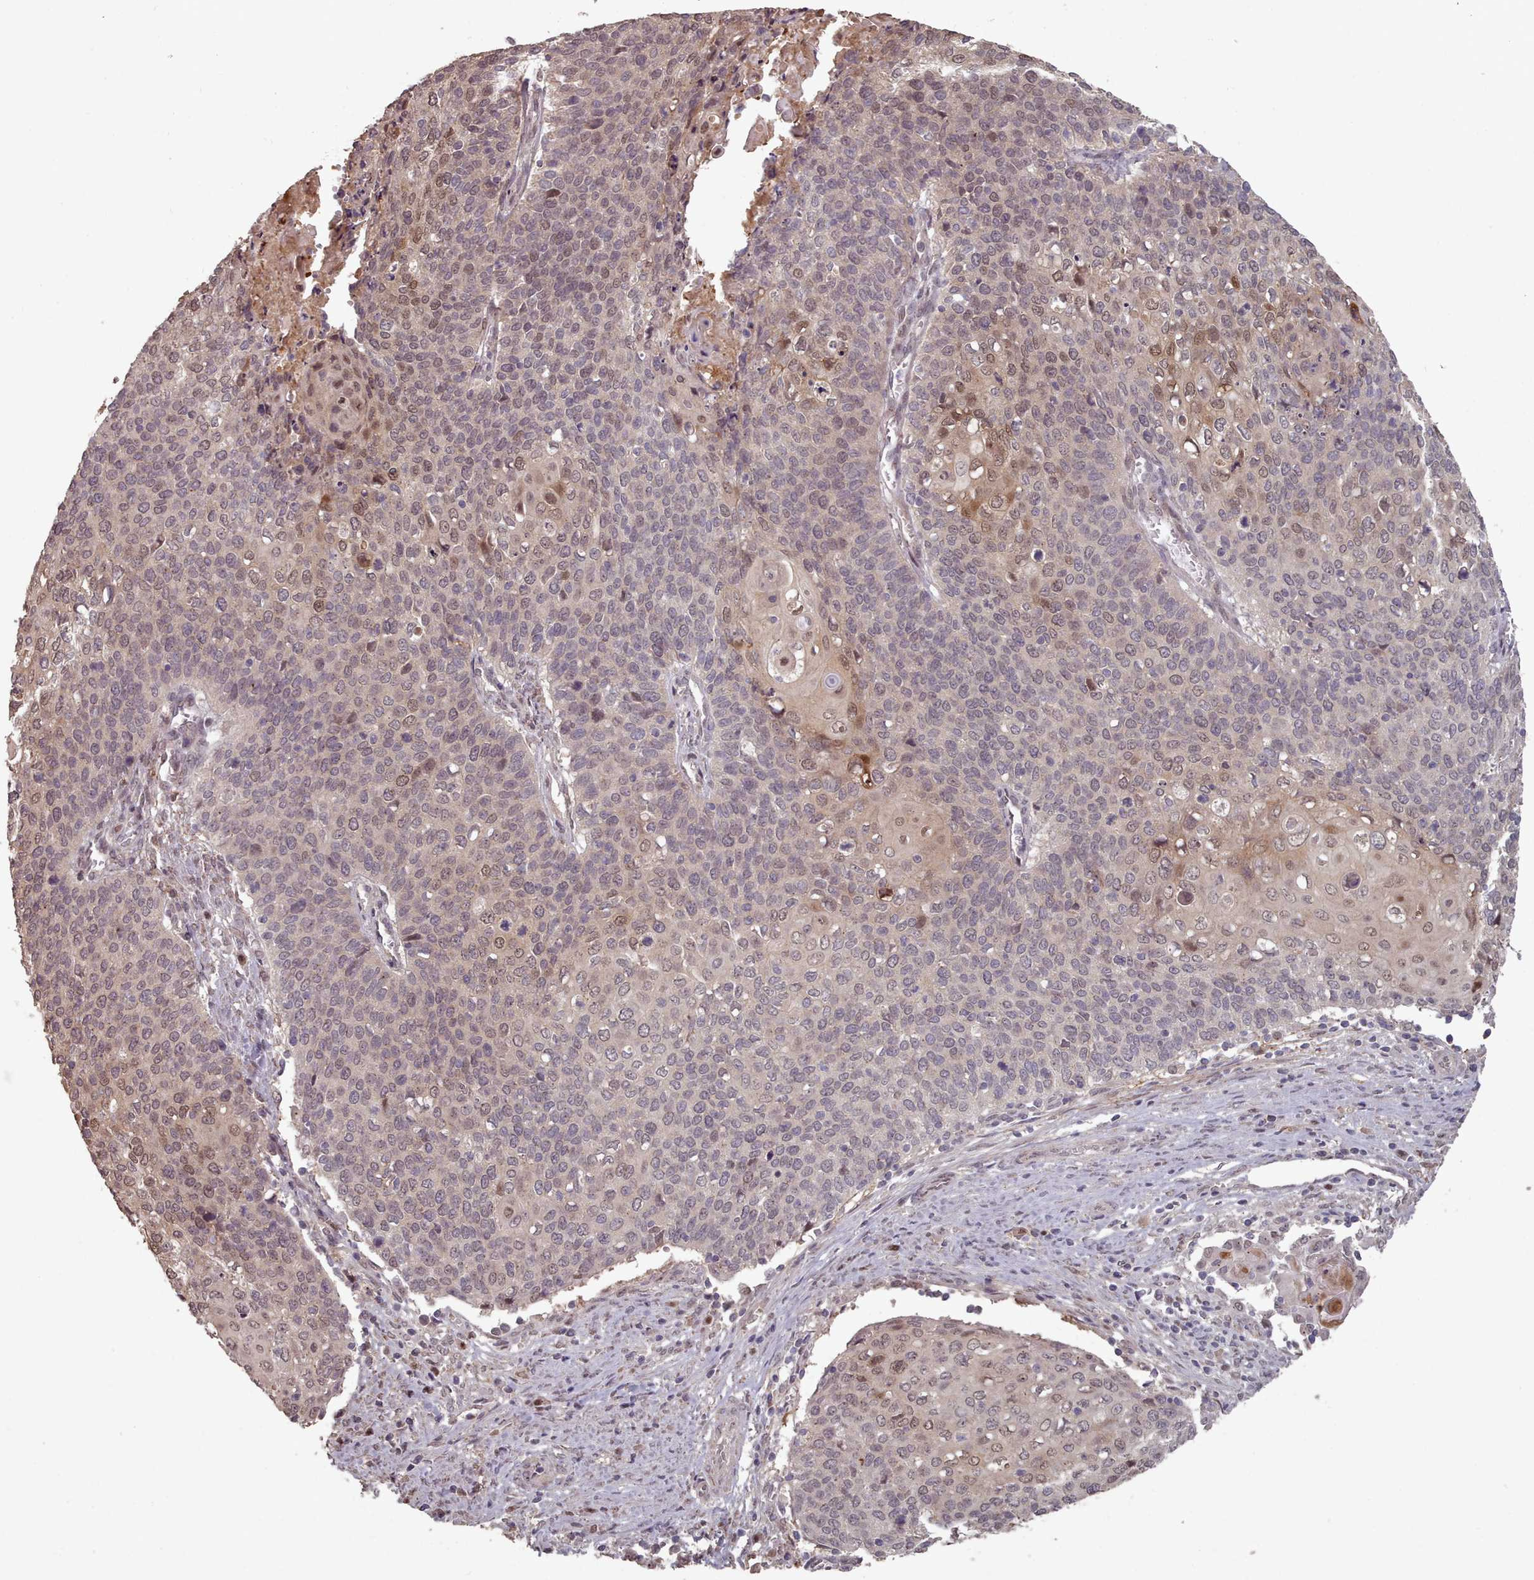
{"staining": {"intensity": "moderate", "quantity": "25%-75%", "location": "nuclear"}, "tissue": "cervical cancer", "cell_type": "Tumor cells", "image_type": "cancer", "snomed": [{"axis": "morphology", "description": "Squamous cell carcinoma, NOS"}, {"axis": "topography", "description": "Cervix"}], "caption": "High-power microscopy captured an immunohistochemistry image of cervical squamous cell carcinoma, revealing moderate nuclear staining in about 25%-75% of tumor cells.", "gene": "ERCC6L", "patient": {"sex": "female", "age": 39}}